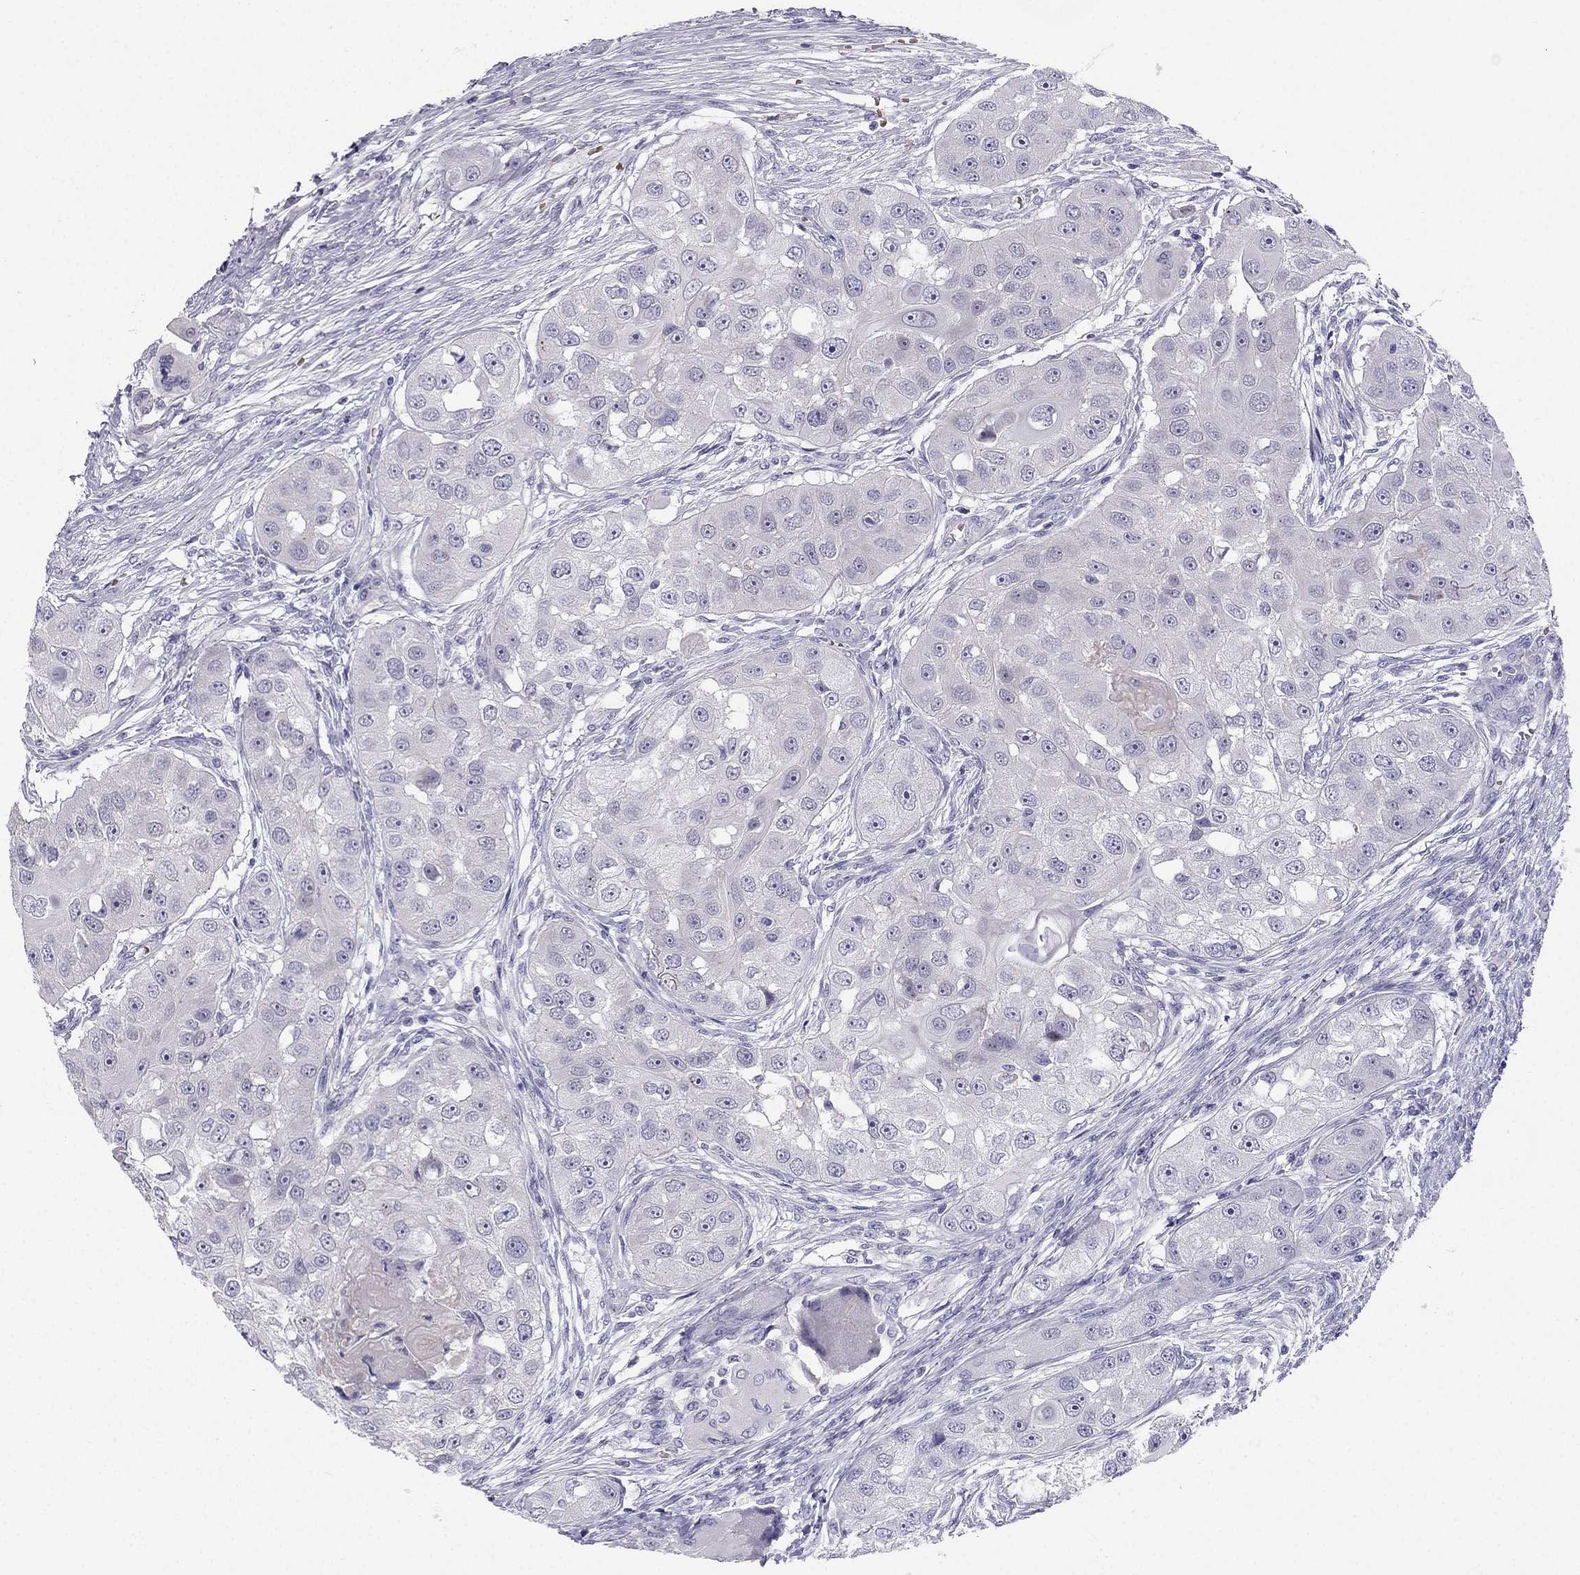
{"staining": {"intensity": "negative", "quantity": "none", "location": "none"}, "tissue": "head and neck cancer", "cell_type": "Tumor cells", "image_type": "cancer", "snomed": [{"axis": "morphology", "description": "Squamous cell carcinoma, NOS"}, {"axis": "topography", "description": "Head-Neck"}], "caption": "A high-resolution photomicrograph shows IHC staining of head and neck cancer (squamous cell carcinoma), which shows no significant positivity in tumor cells. The staining is performed using DAB brown chromogen with nuclei counter-stained in using hematoxylin.", "gene": "RSPH14", "patient": {"sex": "male", "age": 51}}